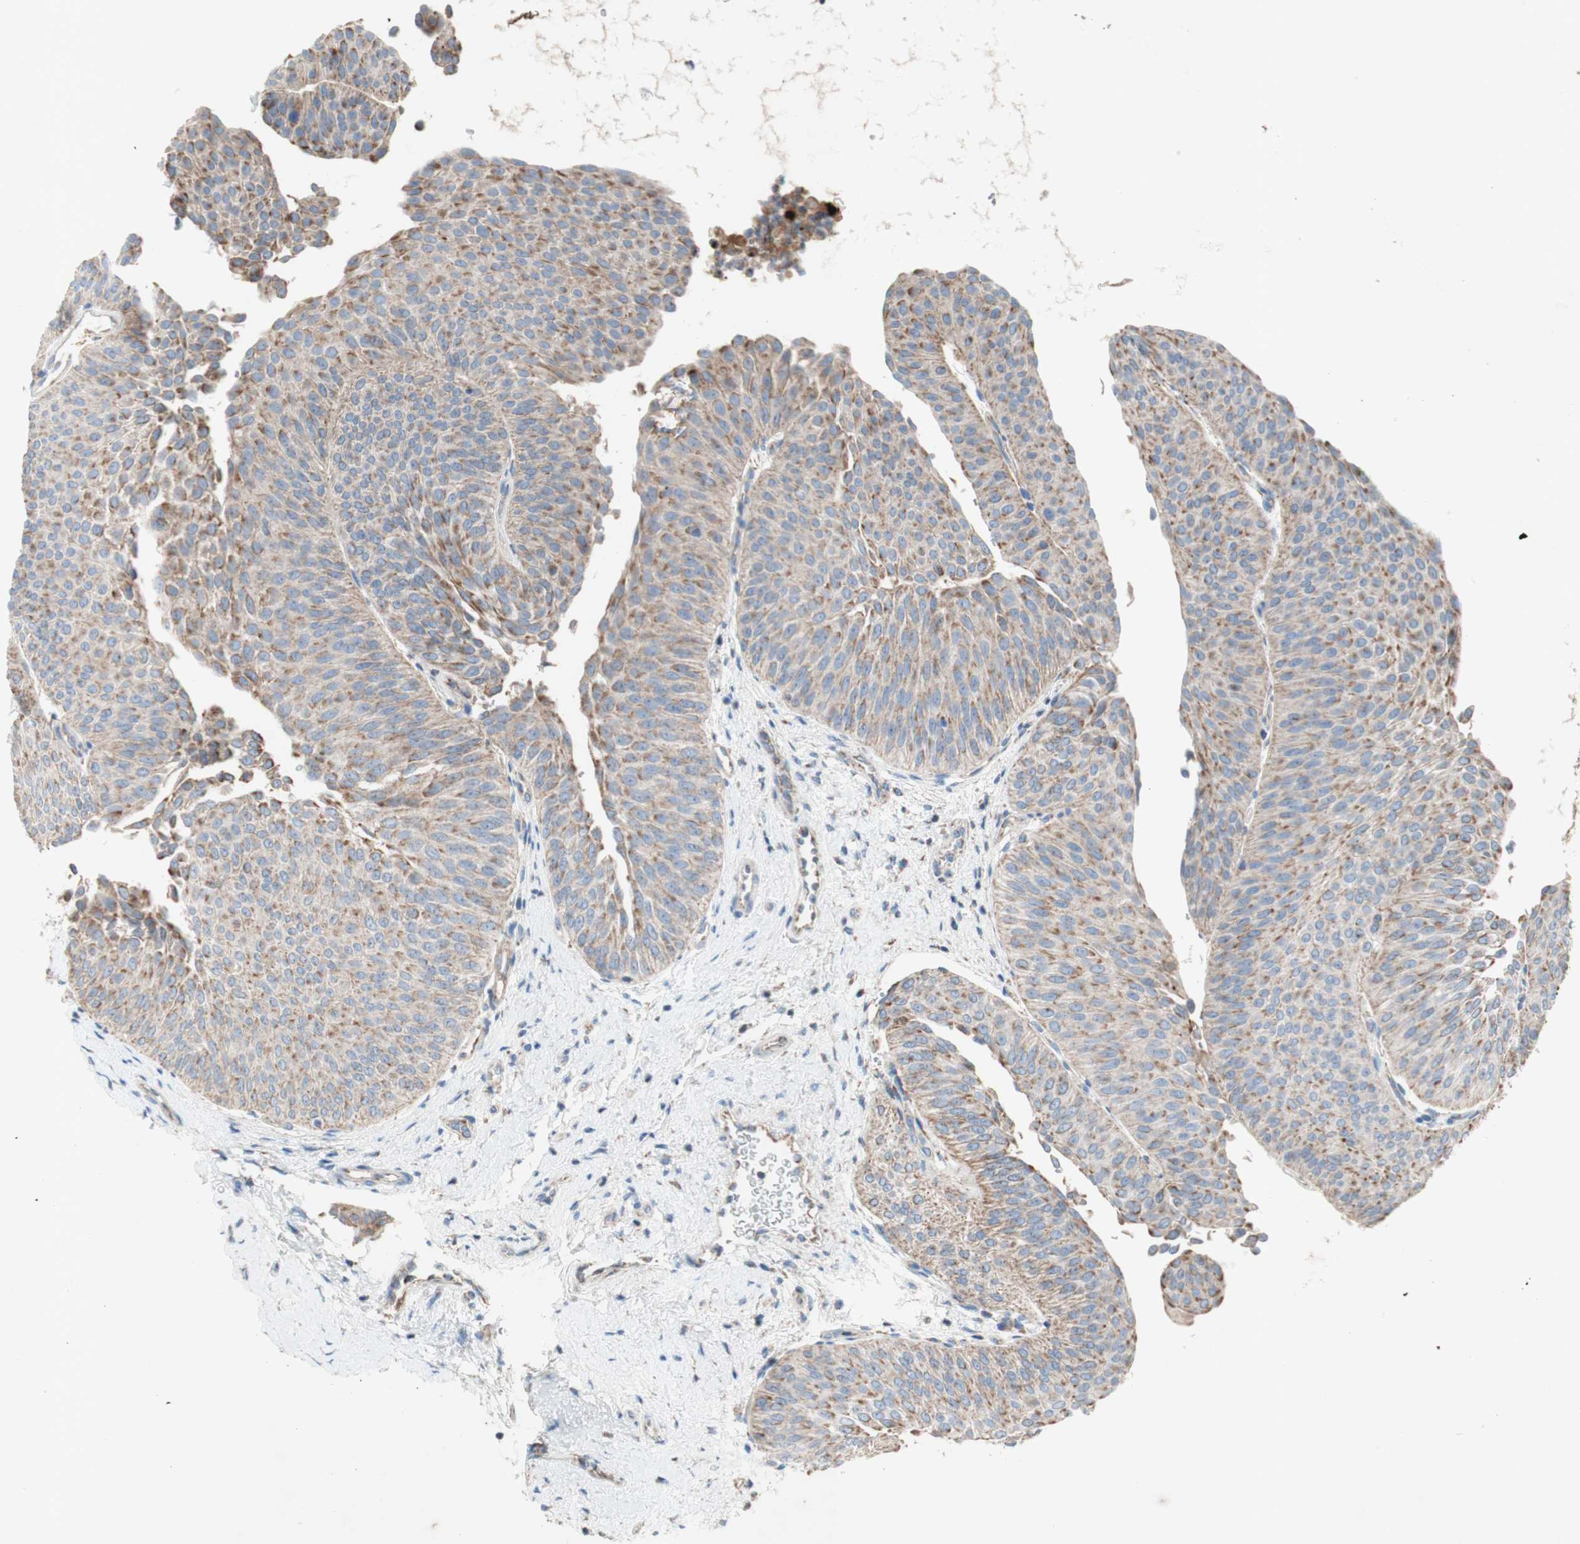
{"staining": {"intensity": "moderate", "quantity": ">75%", "location": "cytoplasmic/membranous"}, "tissue": "urothelial cancer", "cell_type": "Tumor cells", "image_type": "cancer", "snomed": [{"axis": "morphology", "description": "Urothelial carcinoma, Low grade"}, {"axis": "topography", "description": "Urinary bladder"}], "caption": "Low-grade urothelial carcinoma tissue demonstrates moderate cytoplasmic/membranous staining in about >75% of tumor cells Immunohistochemistry (ihc) stains the protein in brown and the nuclei are stained blue.", "gene": "SDHB", "patient": {"sex": "female", "age": 60}}